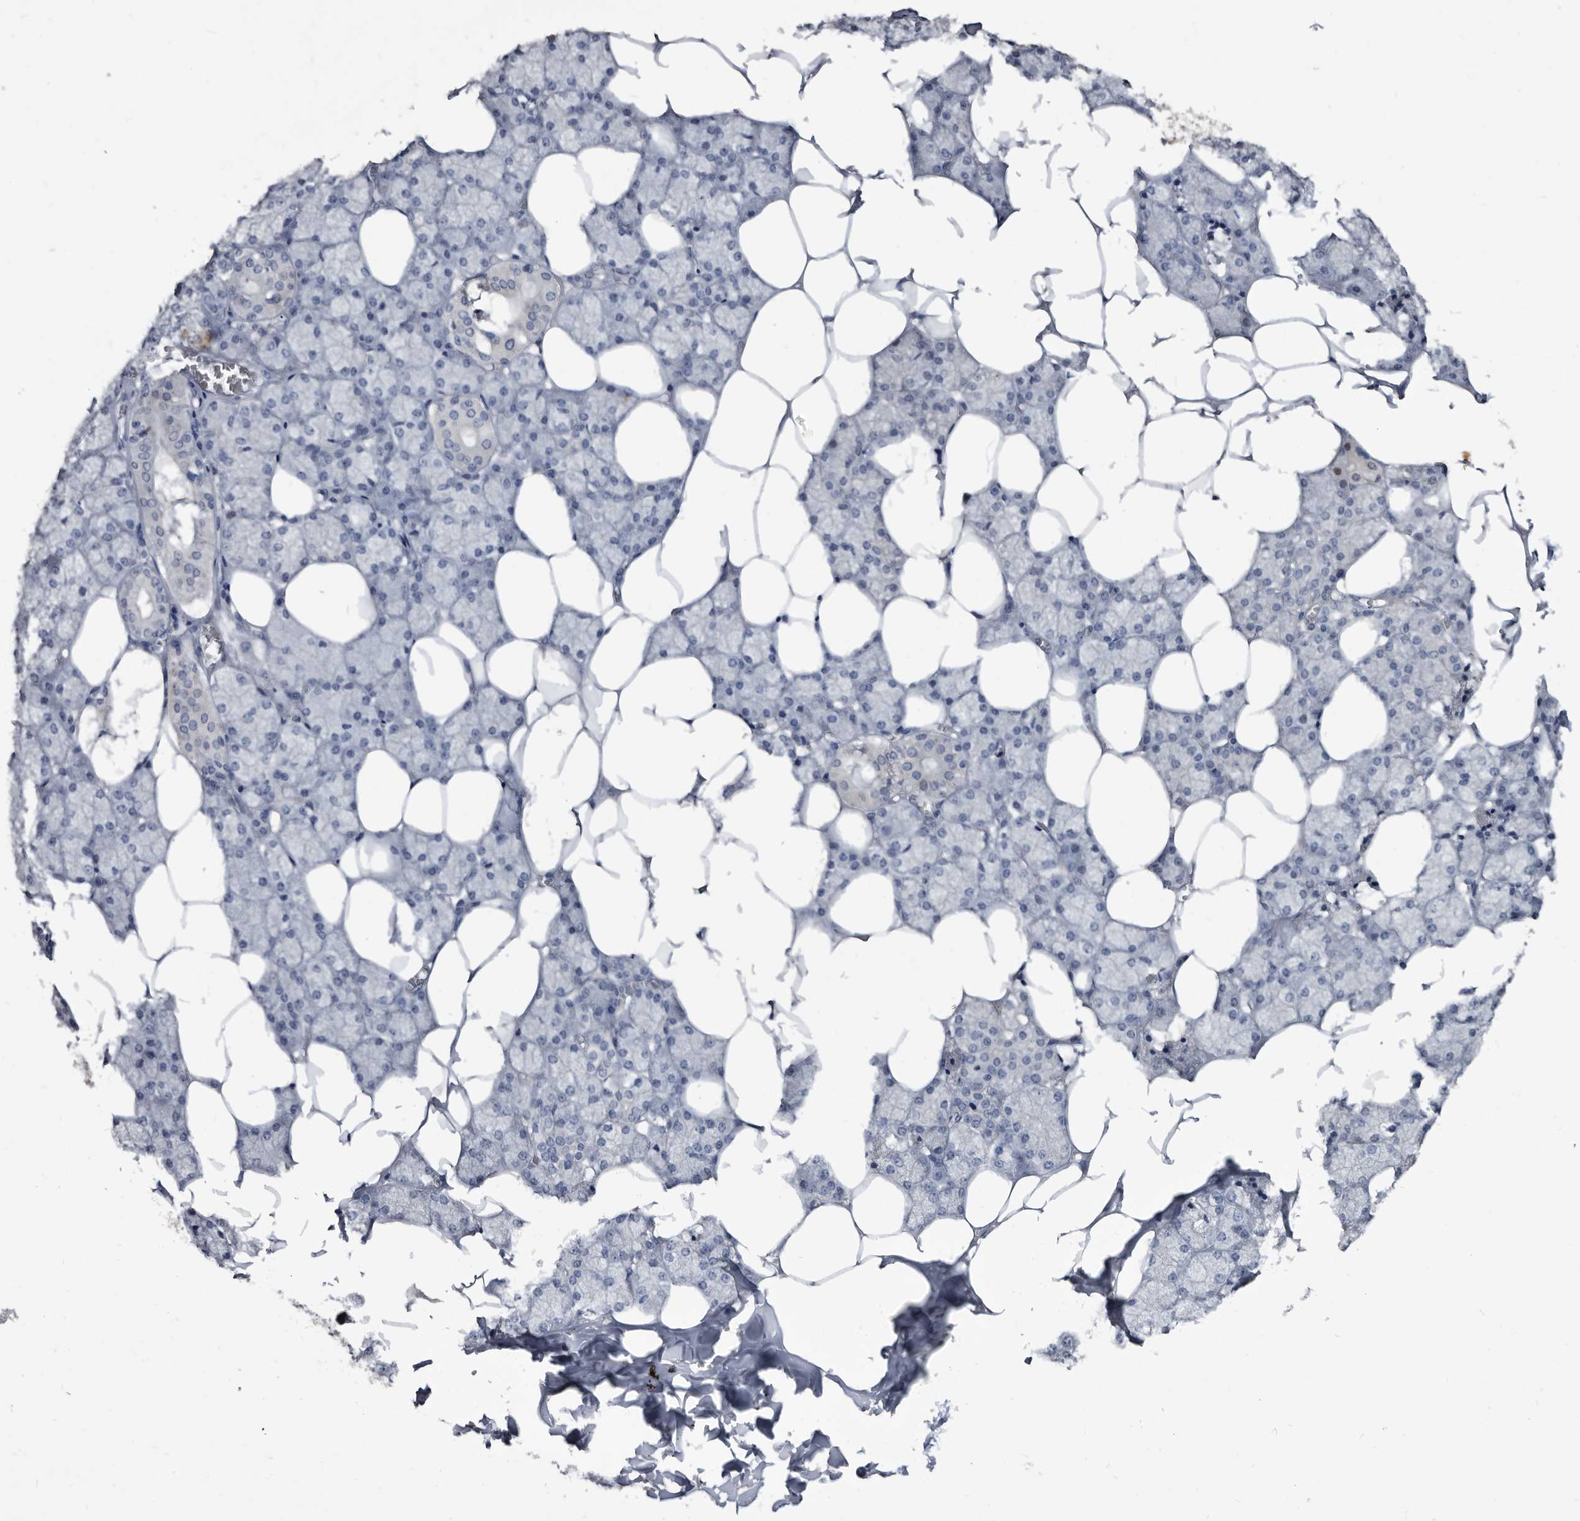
{"staining": {"intensity": "negative", "quantity": "none", "location": "none"}, "tissue": "salivary gland", "cell_type": "Glandular cells", "image_type": "normal", "snomed": [{"axis": "morphology", "description": "Normal tissue, NOS"}, {"axis": "topography", "description": "Salivary gland"}], "caption": "DAB immunohistochemical staining of normal human salivary gland exhibits no significant positivity in glandular cells.", "gene": "SERPINB8", "patient": {"sex": "male", "age": 62}}